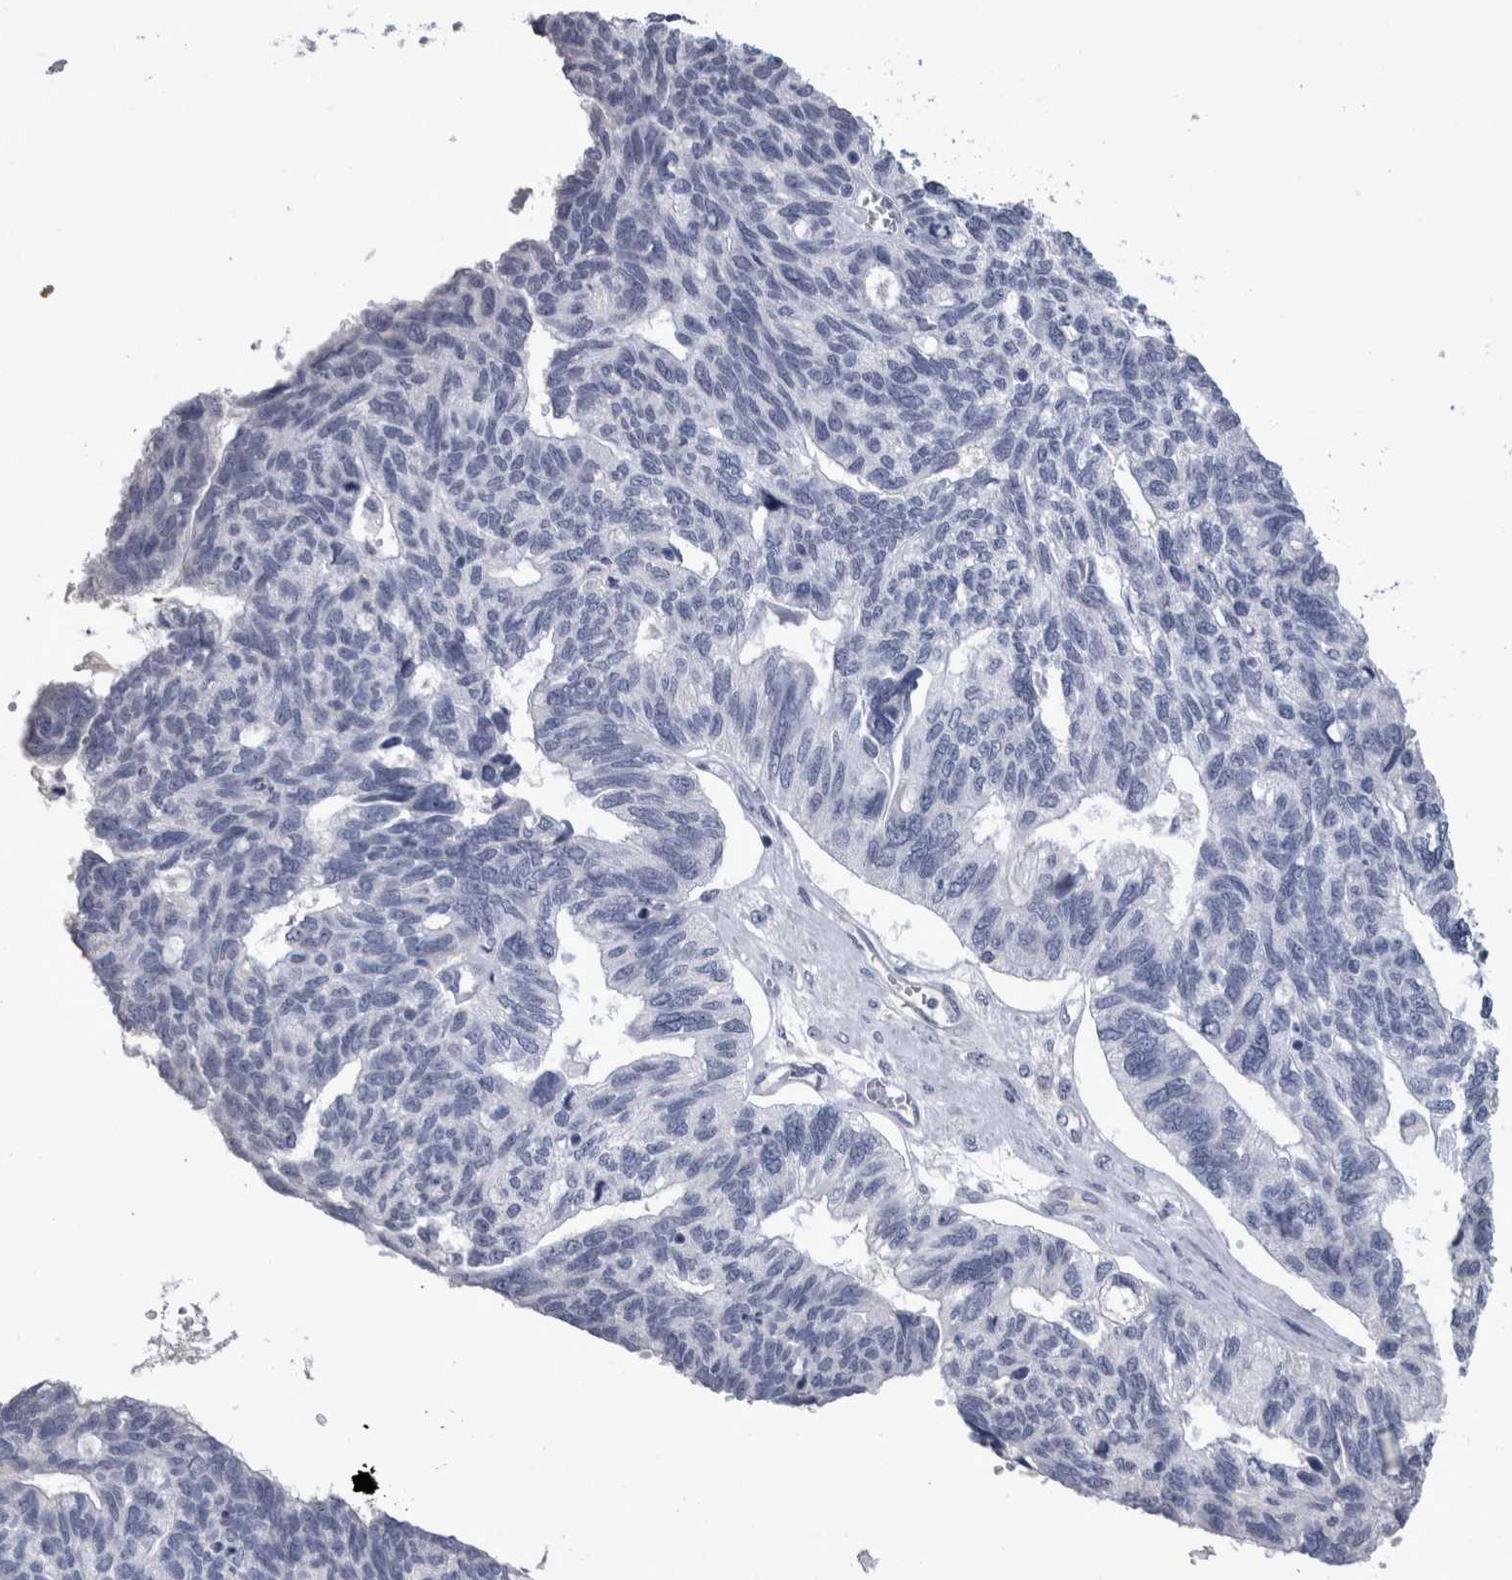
{"staining": {"intensity": "negative", "quantity": "none", "location": "none"}, "tissue": "ovarian cancer", "cell_type": "Tumor cells", "image_type": "cancer", "snomed": [{"axis": "morphology", "description": "Cystadenocarcinoma, serous, NOS"}, {"axis": "topography", "description": "Ovary"}], "caption": "DAB immunohistochemical staining of serous cystadenocarcinoma (ovarian) shows no significant positivity in tumor cells. The staining was performed using DAB to visualize the protein expression in brown, while the nuclei were stained in blue with hematoxylin (Magnification: 20x).", "gene": "PAX5", "patient": {"sex": "female", "age": 79}}